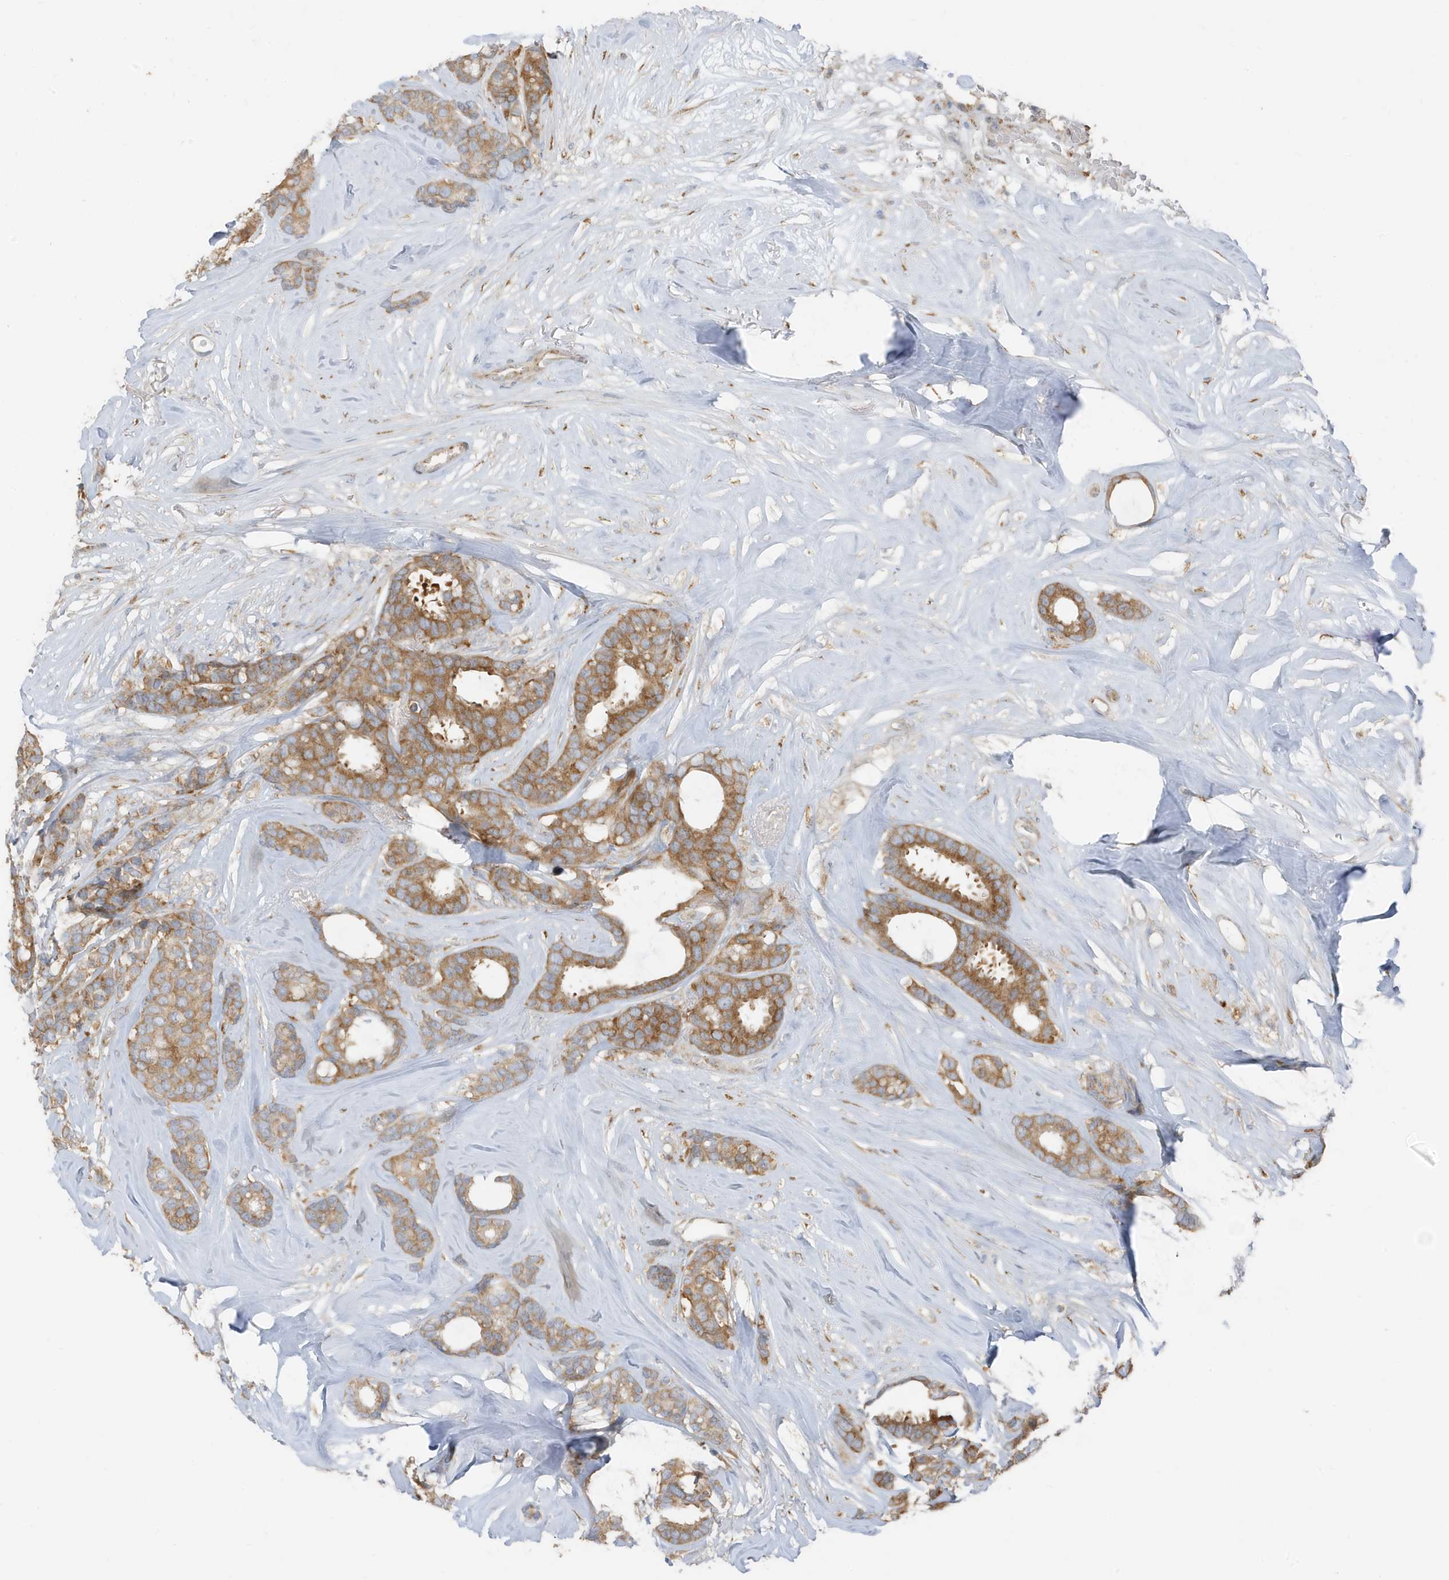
{"staining": {"intensity": "moderate", "quantity": ">75%", "location": "cytoplasmic/membranous"}, "tissue": "breast cancer", "cell_type": "Tumor cells", "image_type": "cancer", "snomed": [{"axis": "morphology", "description": "Duct carcinoma"}, {"axis": "topography", "description": "Breast"}], "caption": "Breast invasive ductal carcinoma stained with DAB (3,3'-diaminobenzidine) IHC displays medium levels of moderate cytoplasmic/membranous staining in about >75% of tumor cells.", "gene": "GOLGA4", "patient": {"sex": "female", "age": 87}}